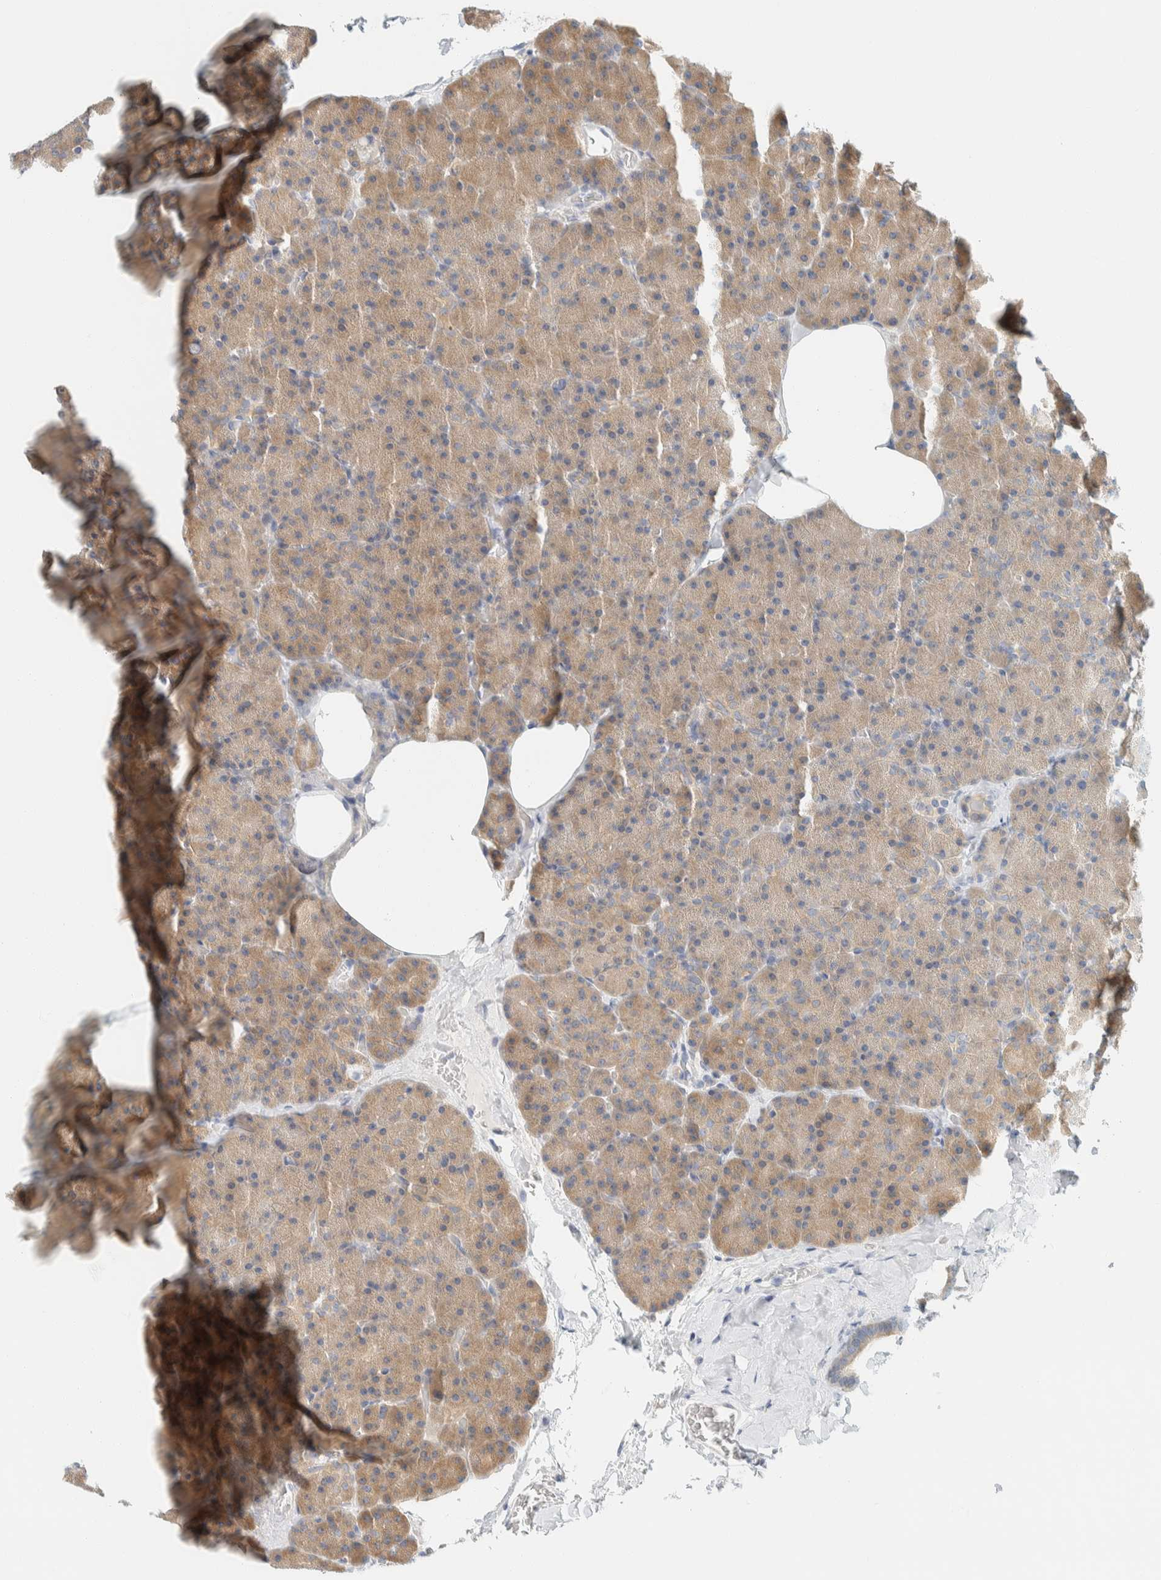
{"staining": {"intensity": "moderate", "quantity": ">75%", "location": "cytoplasmic/membranous"}, "tissue": "pancreas", "cell_type": "Exocrine glandular cells", "image_type": "normal", "snomed": [{"axis": "morphology", "description": "Normal tissue, NOS"}, {"axis": "morphology", "description": "Carcinoid, malignant, NOS"}, {"axis": "topography", "description": "Pancreas"}], "caption": "Moderate cytoplasmic/membranous expression for a protein is present in about >75% of exocrine glandular cells of benign pancreas using IHC.", "gene": "AARSD1", "patient": {"sex": "female", "age": 35}}